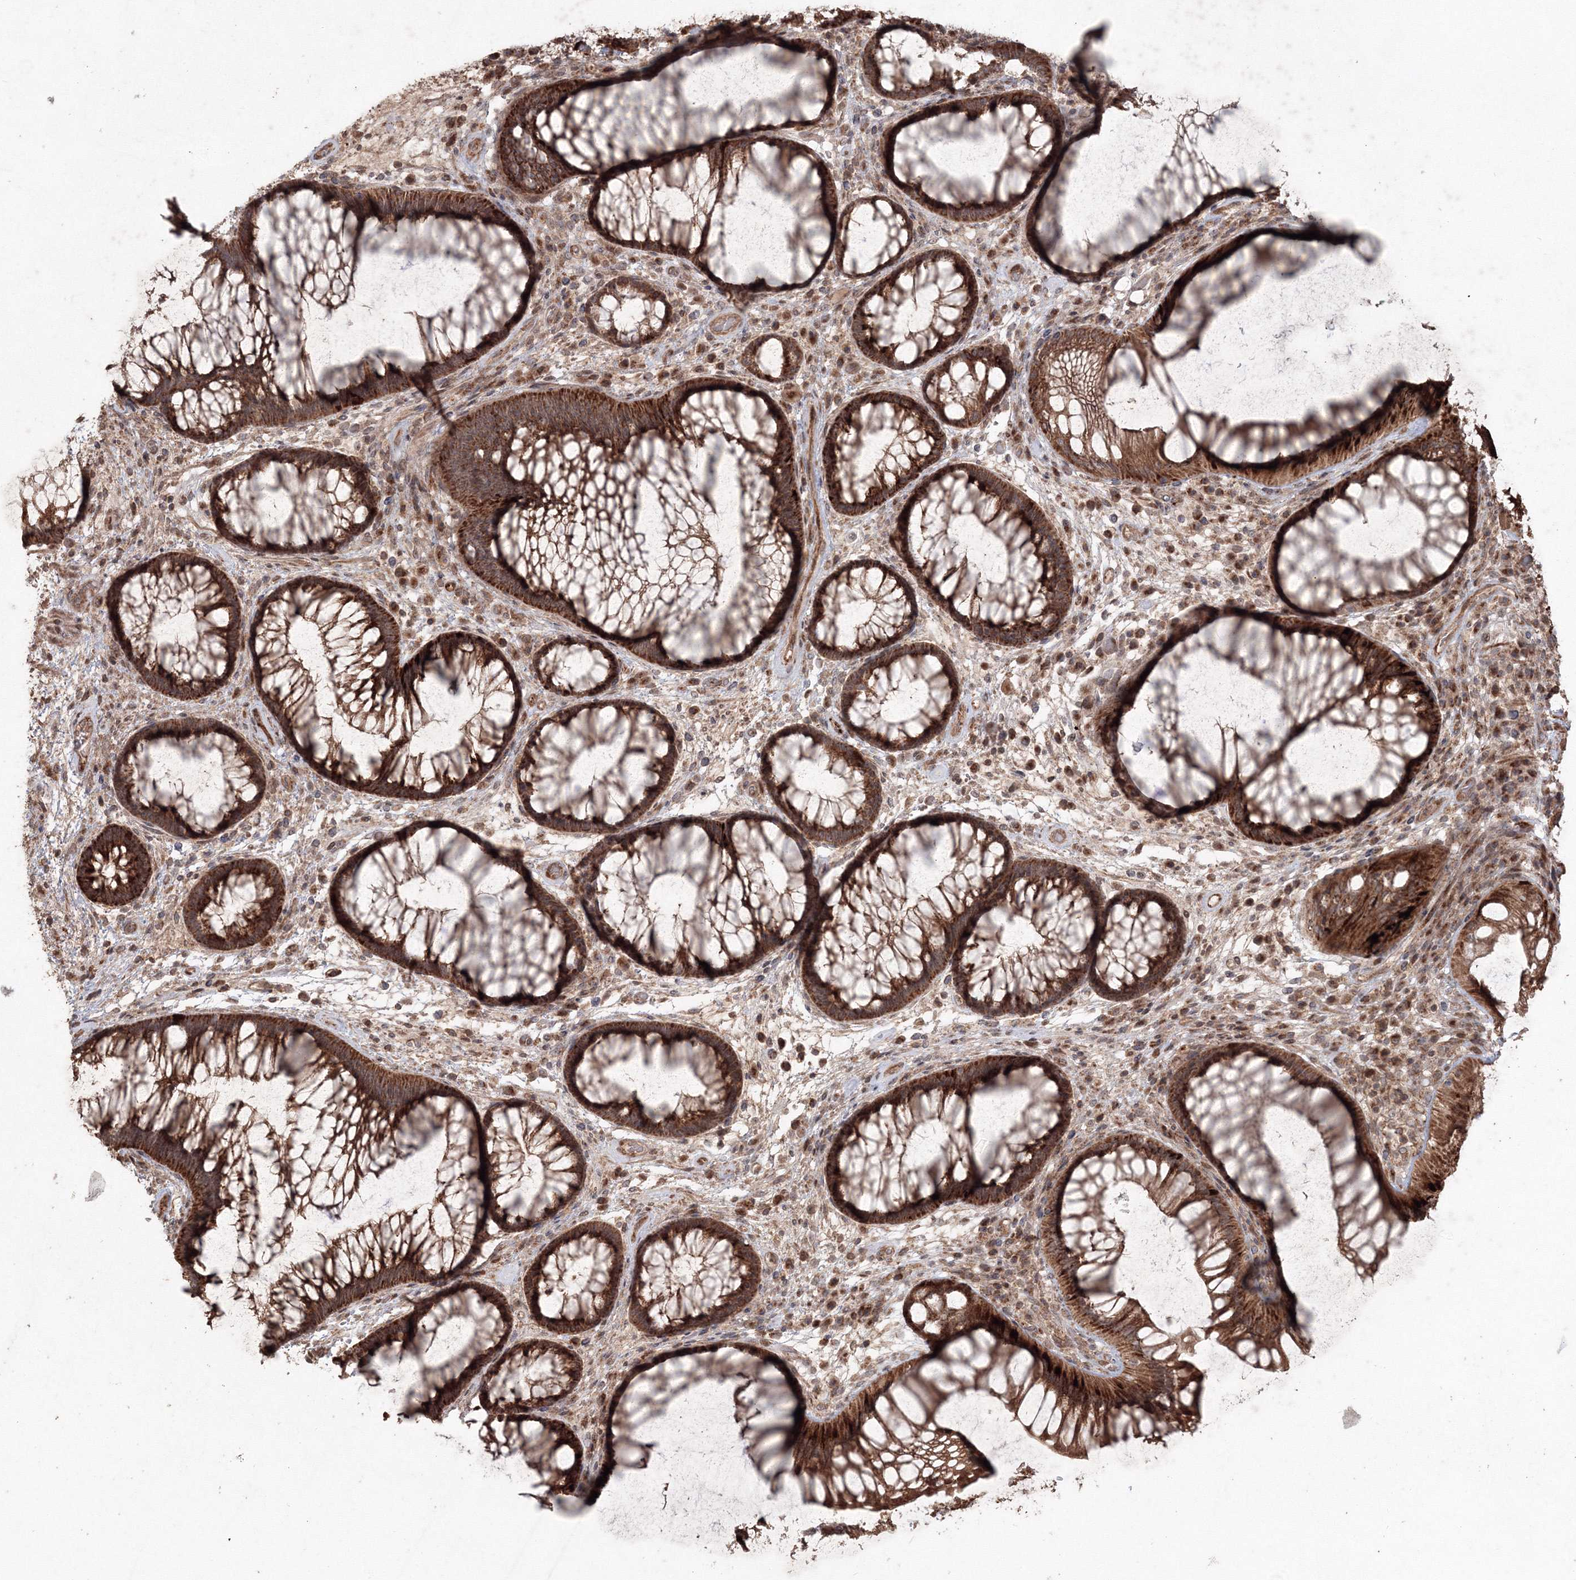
{"staining": {"intensity": "strong", "quantity": ">75%", "location": "cytoplasmic/membranous"}, "tissue": "rectum", "cell_type": "Glandular cells", "image_type": "normal", "snomed": [{"axis": "morphology", "description": "Normal tissue, NOS"}, {"axis": "topography", "description": "Rectum"}], "caption": "This is a micrograph of immunohistochemistry staining of unremarkable rectum, which shows strong expression in the cytoplasmic/membranous of glandular cells.", "gene": "ANAPC16", "patient": {"sex": "male", "age": 51}}